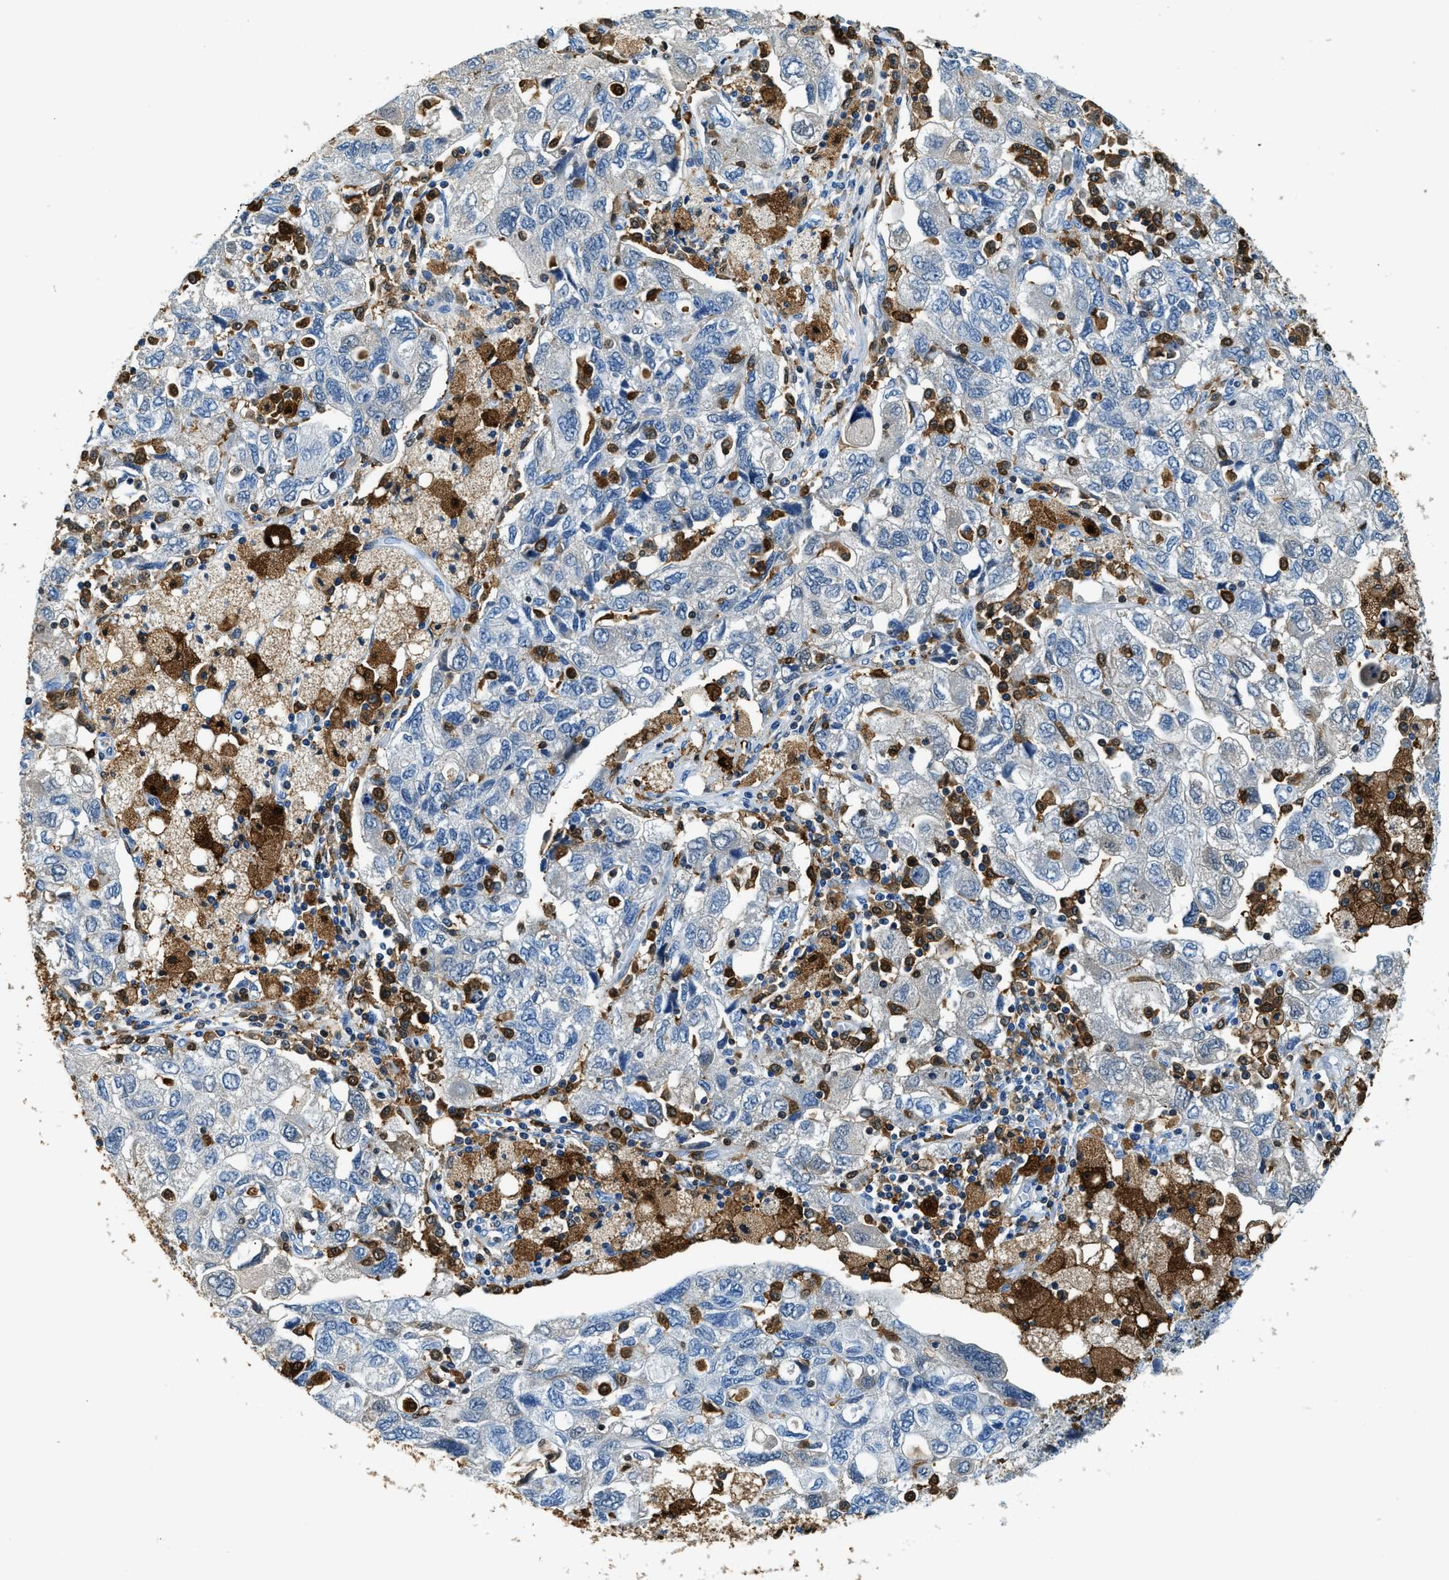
{"staining": {"intensity": "negative", "quantity": "none", "location": "none"}, "tissue": "ovarian cancer", "cell_type": "Tumor cells", "image_type": "cancer", "snomed": [{"axis": "morphology", "description": "Carcinoma, NOS"}, {"axis": "morphology", "description": "Cystadenocarcinoma, serous, NOS"}, {"axis": "topography", "description": "Ovary"}], "caption": "This is an immunohistochemistry micrograph of human serous cystadenocarcinoma (ovarian). There is no staining in tumor cells.", "gene": "CAPG", "patient": {"sex": "female", "age": 69}}